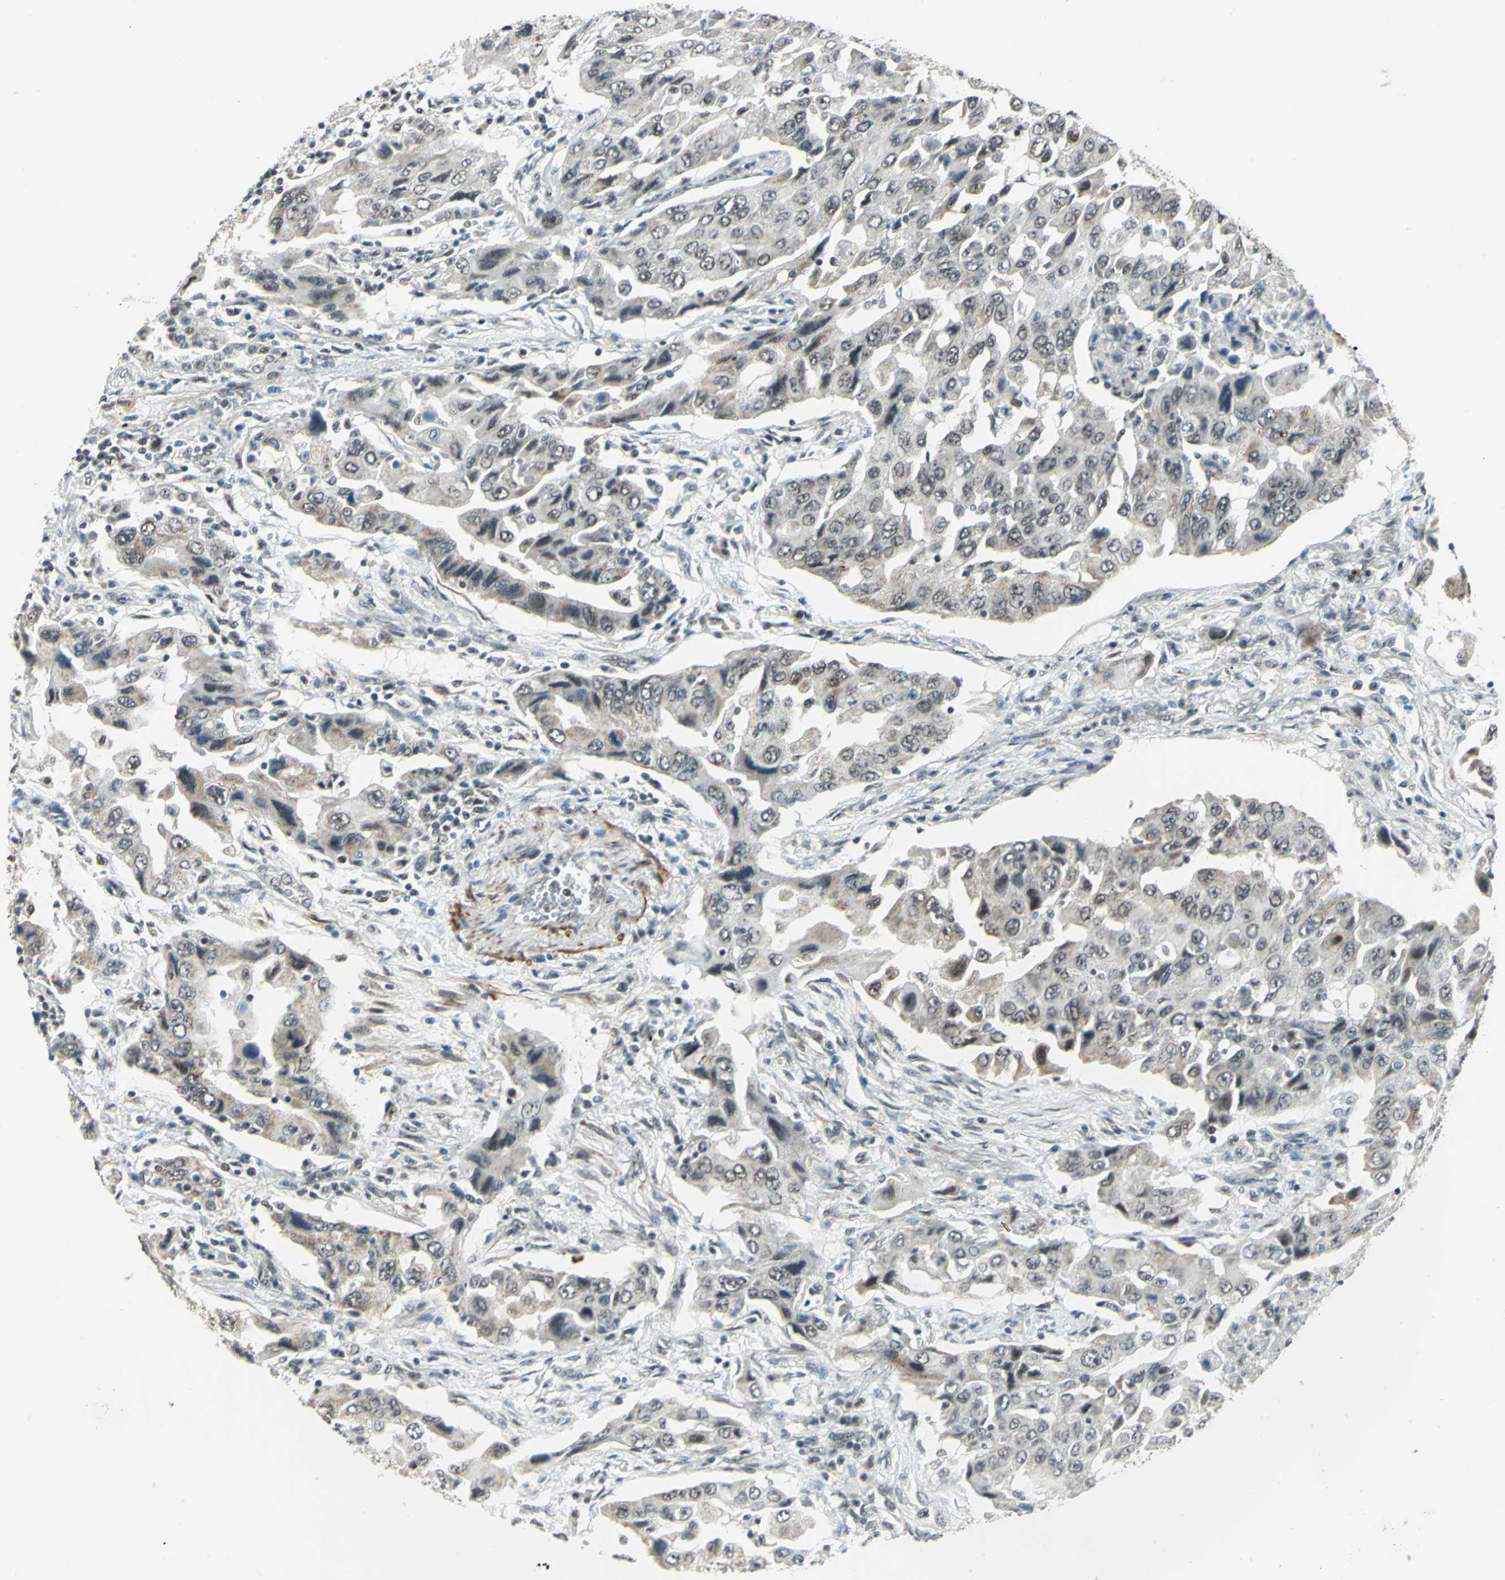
{"staining": {"intensity": "weak", "quantity": "<25%", "location": "cytoplasmic/membranous"}, "tissue": "lung cancer", "cell_type": "Tumor cells", "image_type": "cancer", "snomed": [{"axis": "morphology", "description": "Adenocarcinoma, NOS"}, {"axis": "topography", "description": "Lung"}], "caption": "Lung cancer stained for a protein using IHC shows no positivity tumor cells.", "gene": "MTA1", "patient": {"sex": "female", "age": 65}}